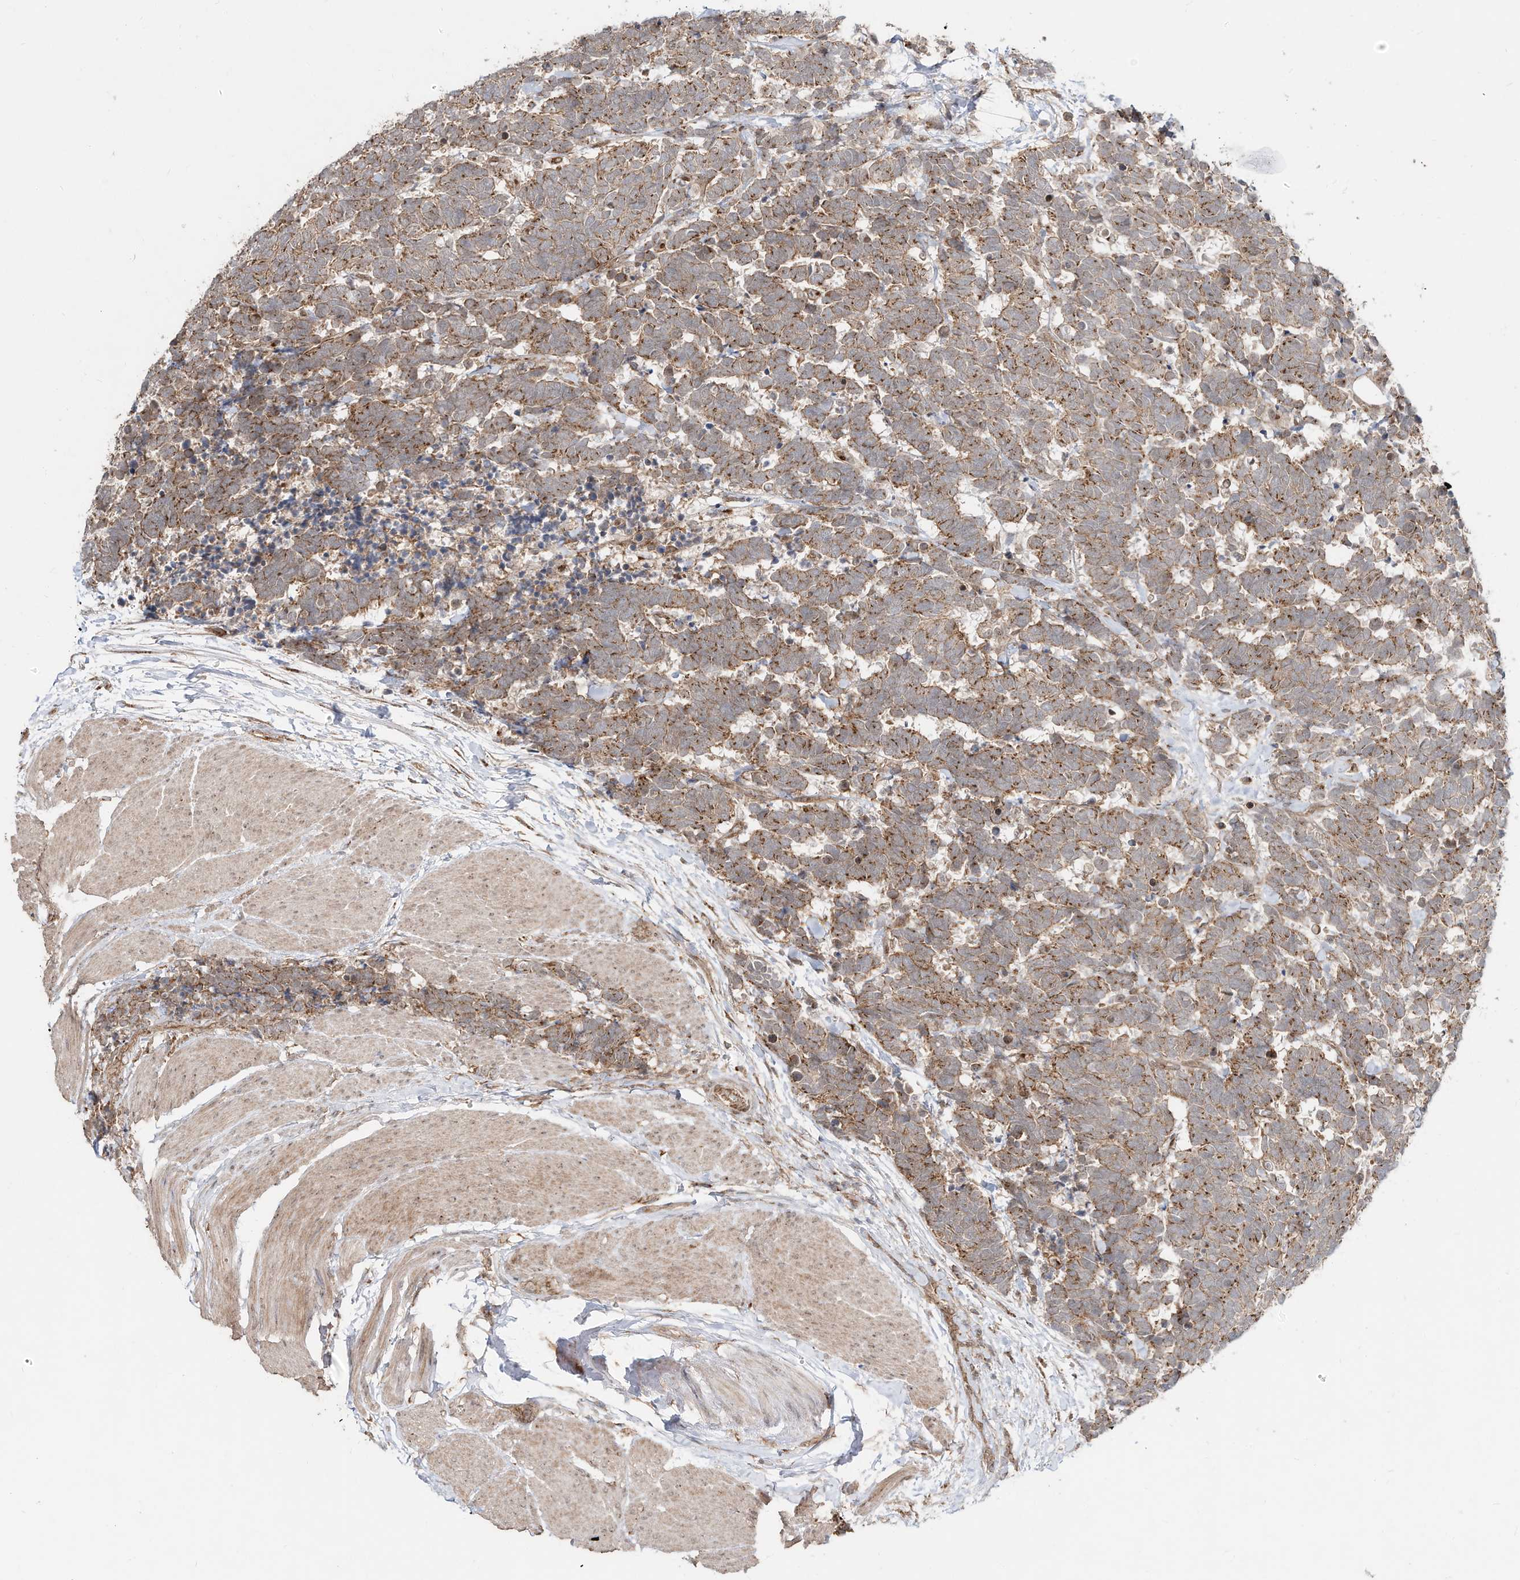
{"staining": {"intensity": "moderate", "quantity": ">75%", "location": "cytoplasmic/membranous"}, "tissue": "carcinoid", "cell_type": "Tumor cells", "image_type": "cancer", "snomed": [{"axis": "morphology", "description": "Carcinoma, NOS"}, {"axis": "morphology", "description": "Carcinoid, malignant, NOS"}, {"axis": "topography", "description": "Urinary bladder"}], "caption": "Moderate cytoplasmic/membranous protein staining is seen in approximately >75% of tumor cells in carcinoid.", "gene": "CUX1", "patient": {"sex": "male", "age": 57}}